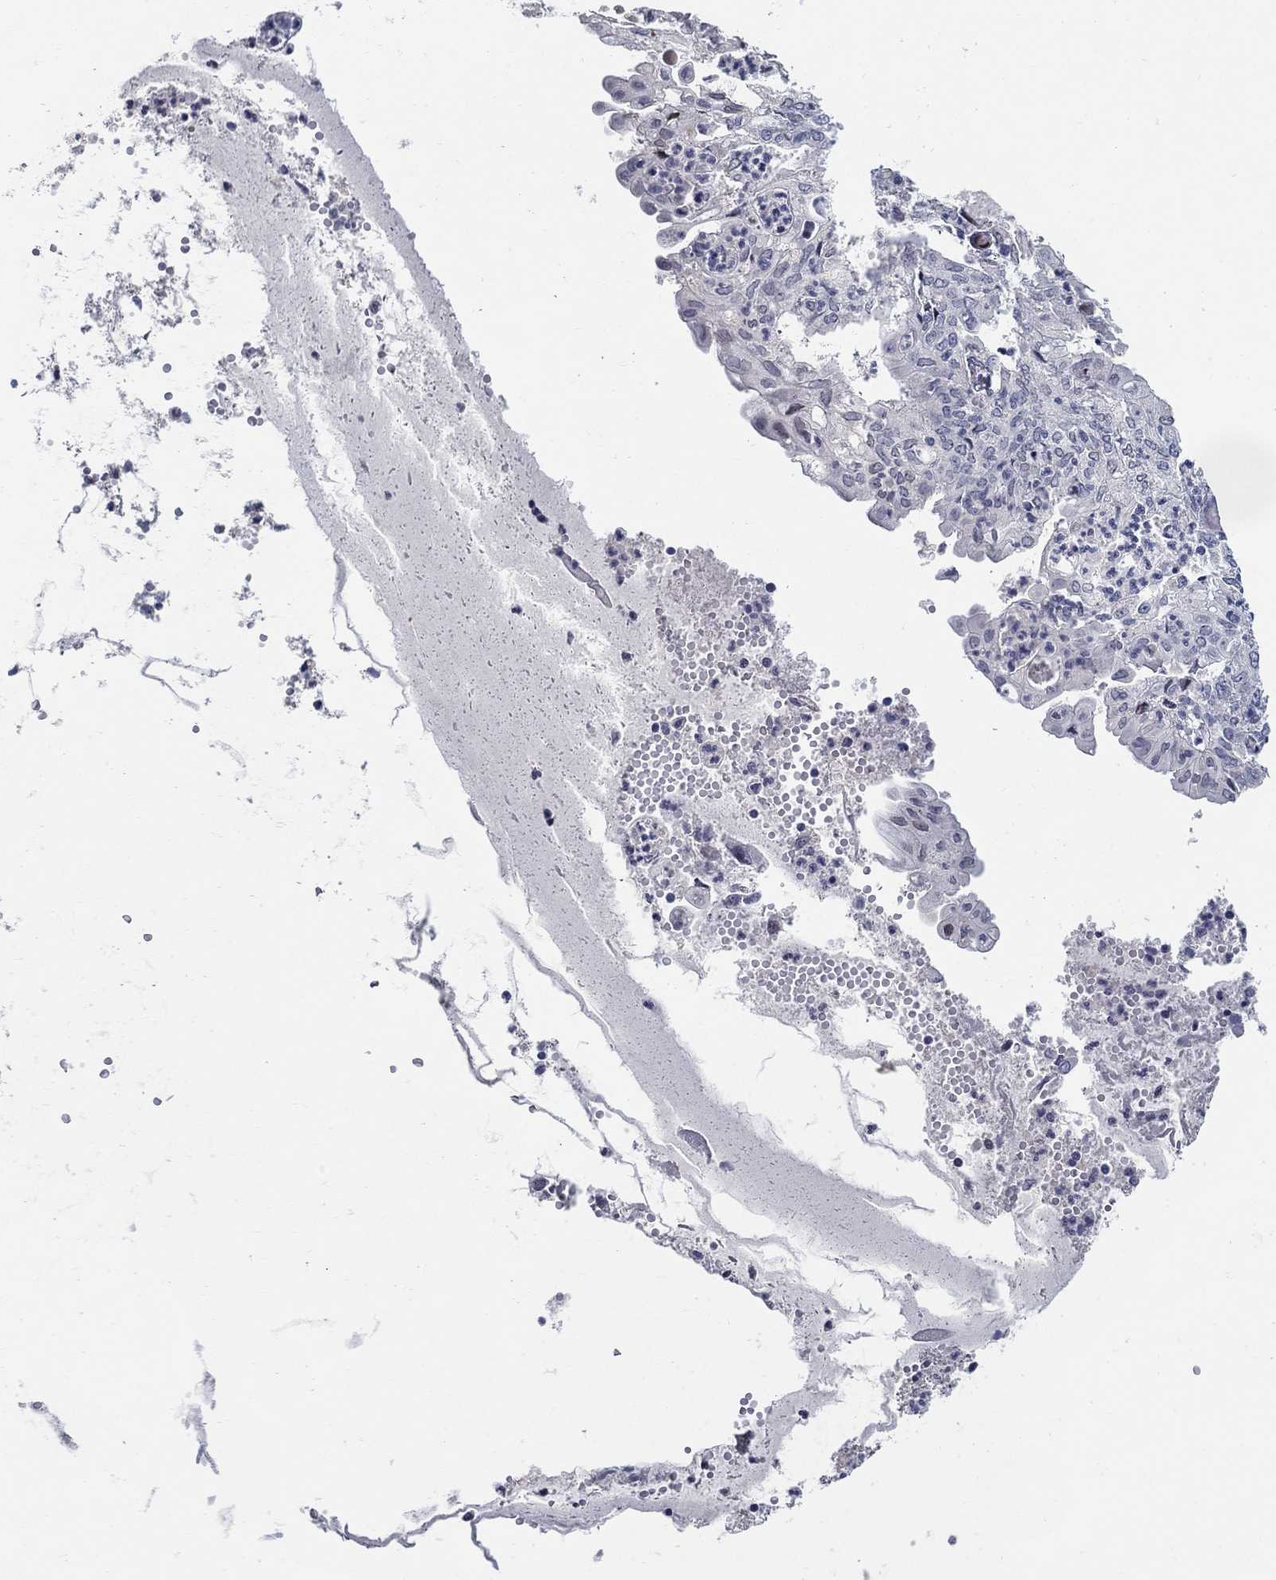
{"staining": {"intensity": "strong", "quantity": "<25%", "location": "nuclear"}, "tissue": "endometrial cancer", "cell_type": "Tumor cells", "image_type": "cancer", "snomed": [{"axis": "morphology", "description": "Adenocarcinoma, NOS"}, {"axis": "topography", "description": "Endometrium"}], "caption": "Protein analysis of endometrial cancer (adenocarcinoma) tissue displays strong nuclear expression in approximately <25% of tumor cells. The staining is performed using DAB brown chromogen to label protein expression. The nuclei are counter-stained blue using hematoxylin.", "gene": "RAPGEF5", "patient": {"sex": "female", "age": 68}}